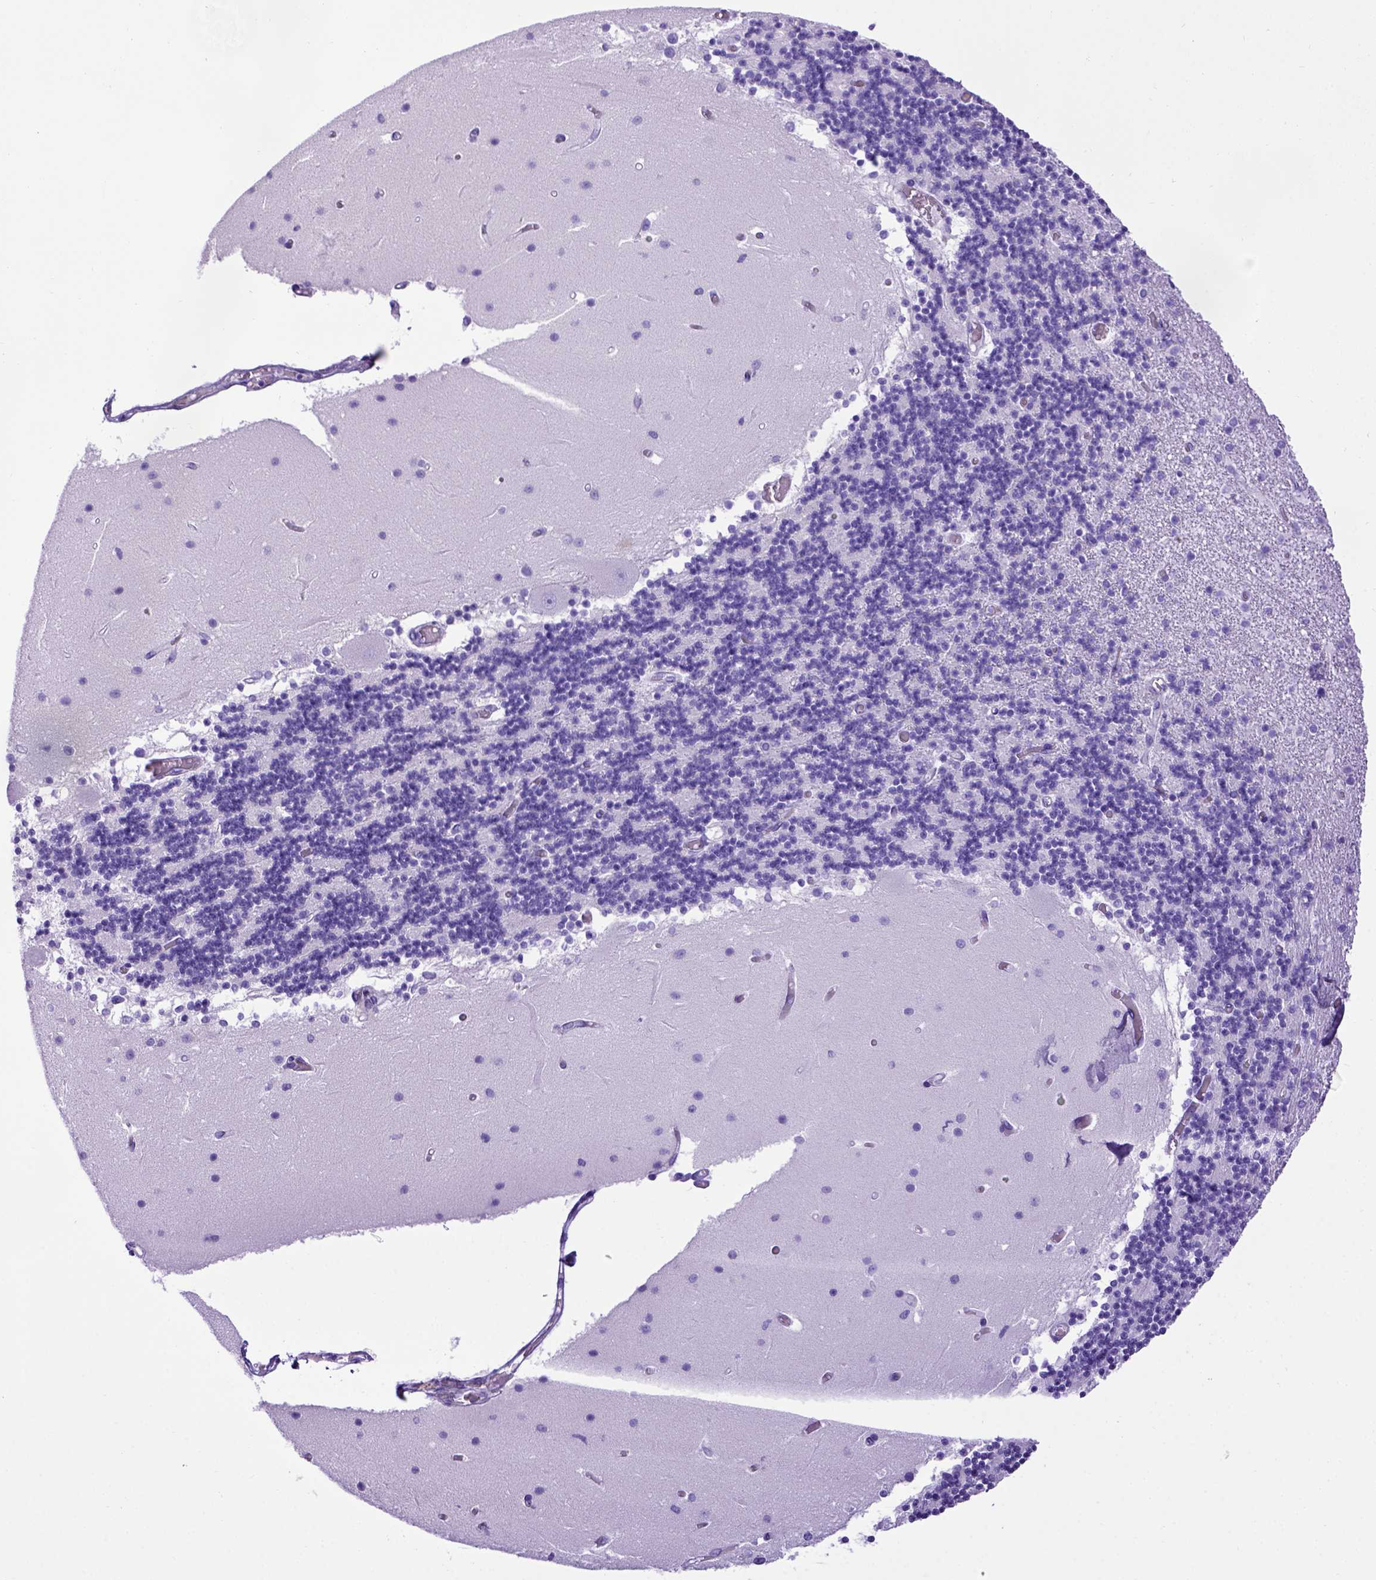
{"staining": {"intensity": "negative", "quantity": "none", "location": "none"}, "tissue": "cerebellum", "cell_type": "Cells in granular layer", "image_type": "normal", "snomed": [{"axis": "morphology", "description": "Normal tissue, NOS"}, {"axis": "topography", "description": "Cerebellum"}], "caption": "Immunohistochemistry histopathology image of unremarkable cerebellum: cerebellum stained with DAB (3,3'-diaminobenzidine) shows no significant protein expression in cells in granular layer.", "gene": "MEOX2", "patient": {"sex": "female", "age": 28}}